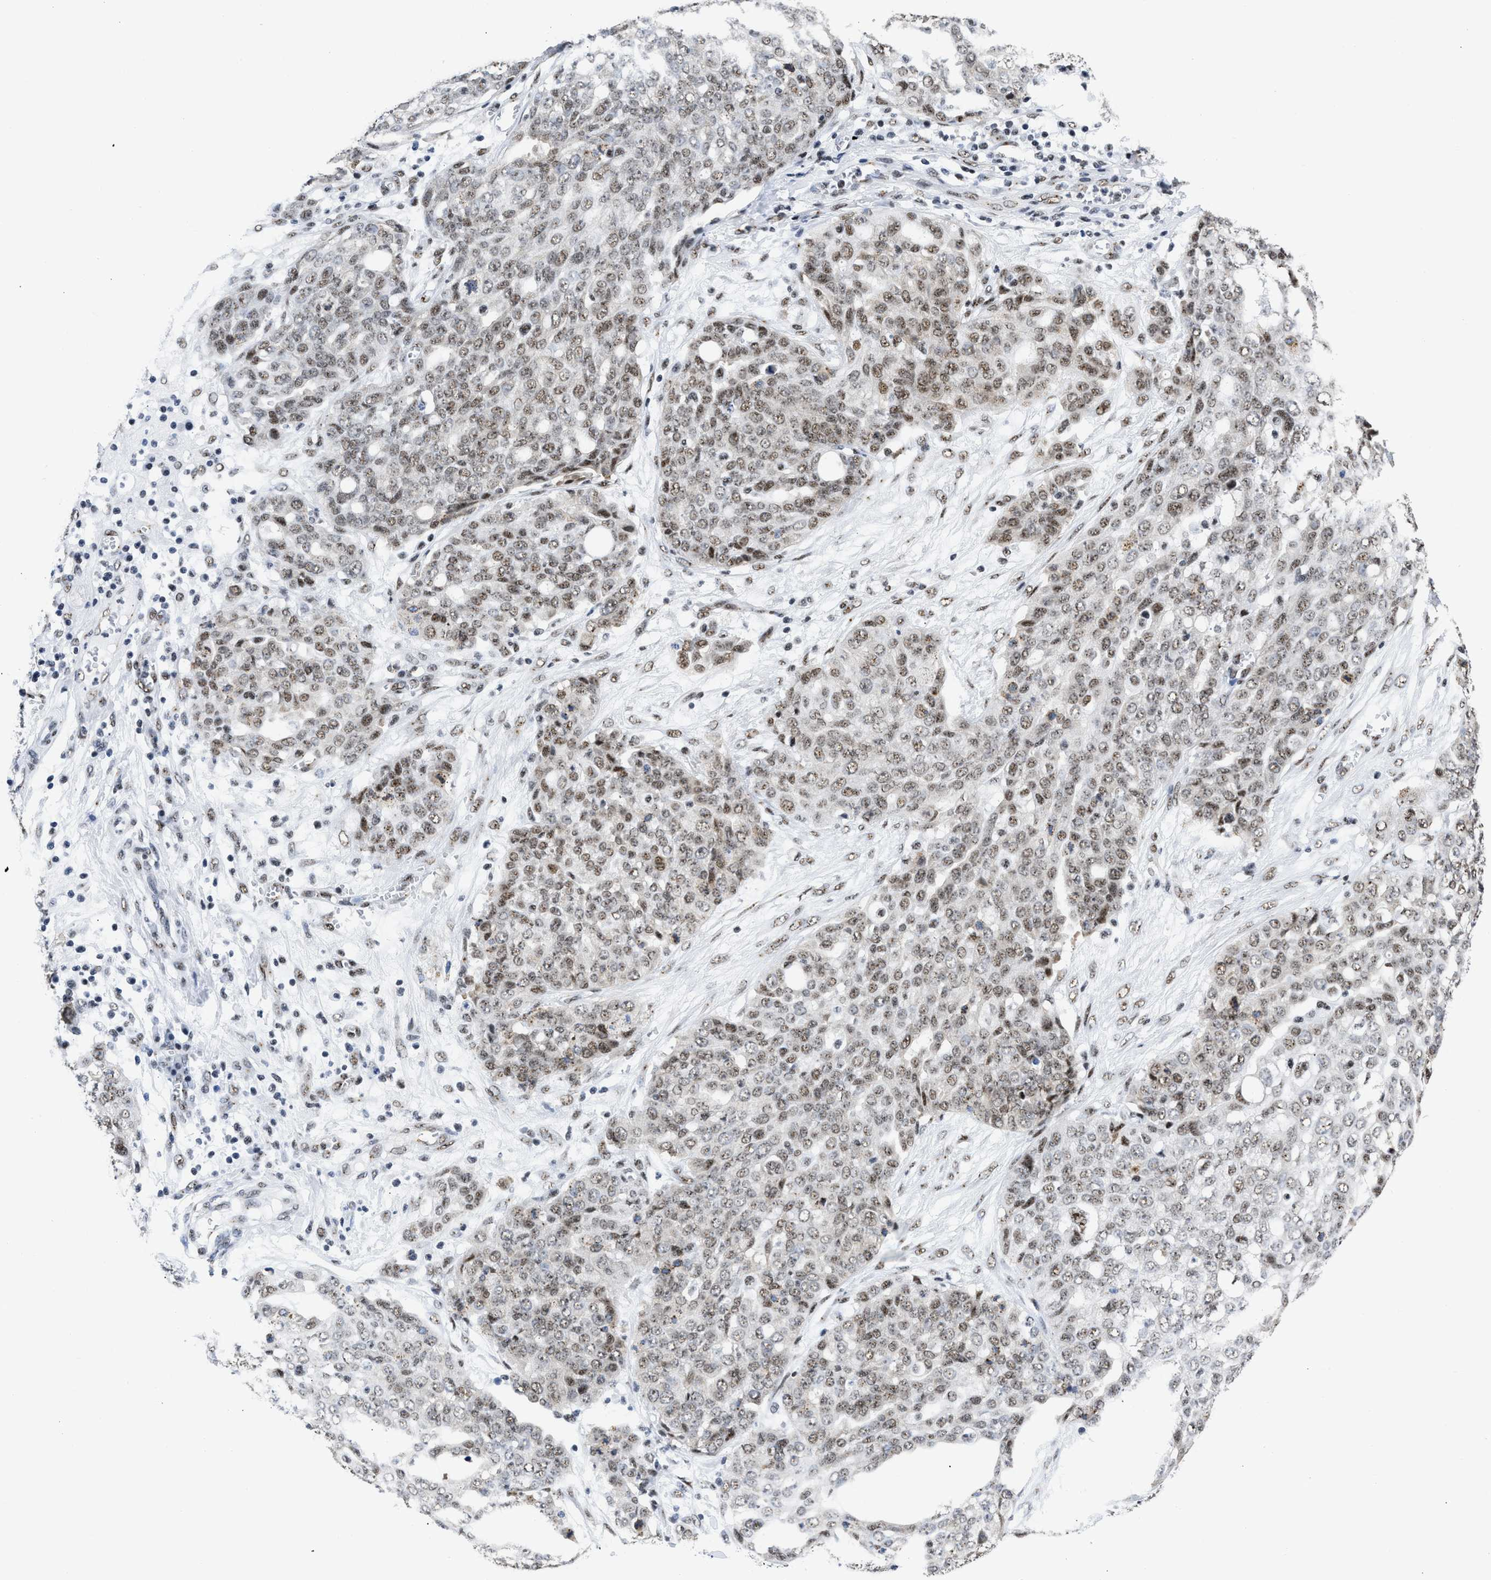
{"staining": {"intensity": "moderate", "quantity": ">75%", "location": "nuclear"}, "tissue": "ovarian cancer", "cell_type": "Tumor cells", "image_type": "cancer", "snomed": [{"axis": "morphology", "description": "Cystadenocarcinoma, serous, NOS"}, {"axis": "topography", "description": "Soft tissue"}, {"axis": "topography", "description": "Ovary"}], "caption": "Brown immunohistochemical staining in human ovarian cancer (serous cystadenocarcinoma) reveals moderate nuclear staining in approximately >75% of tumor cells.", "gene": "RBM8A", "patient": {"sex": "female", "age": 57}}